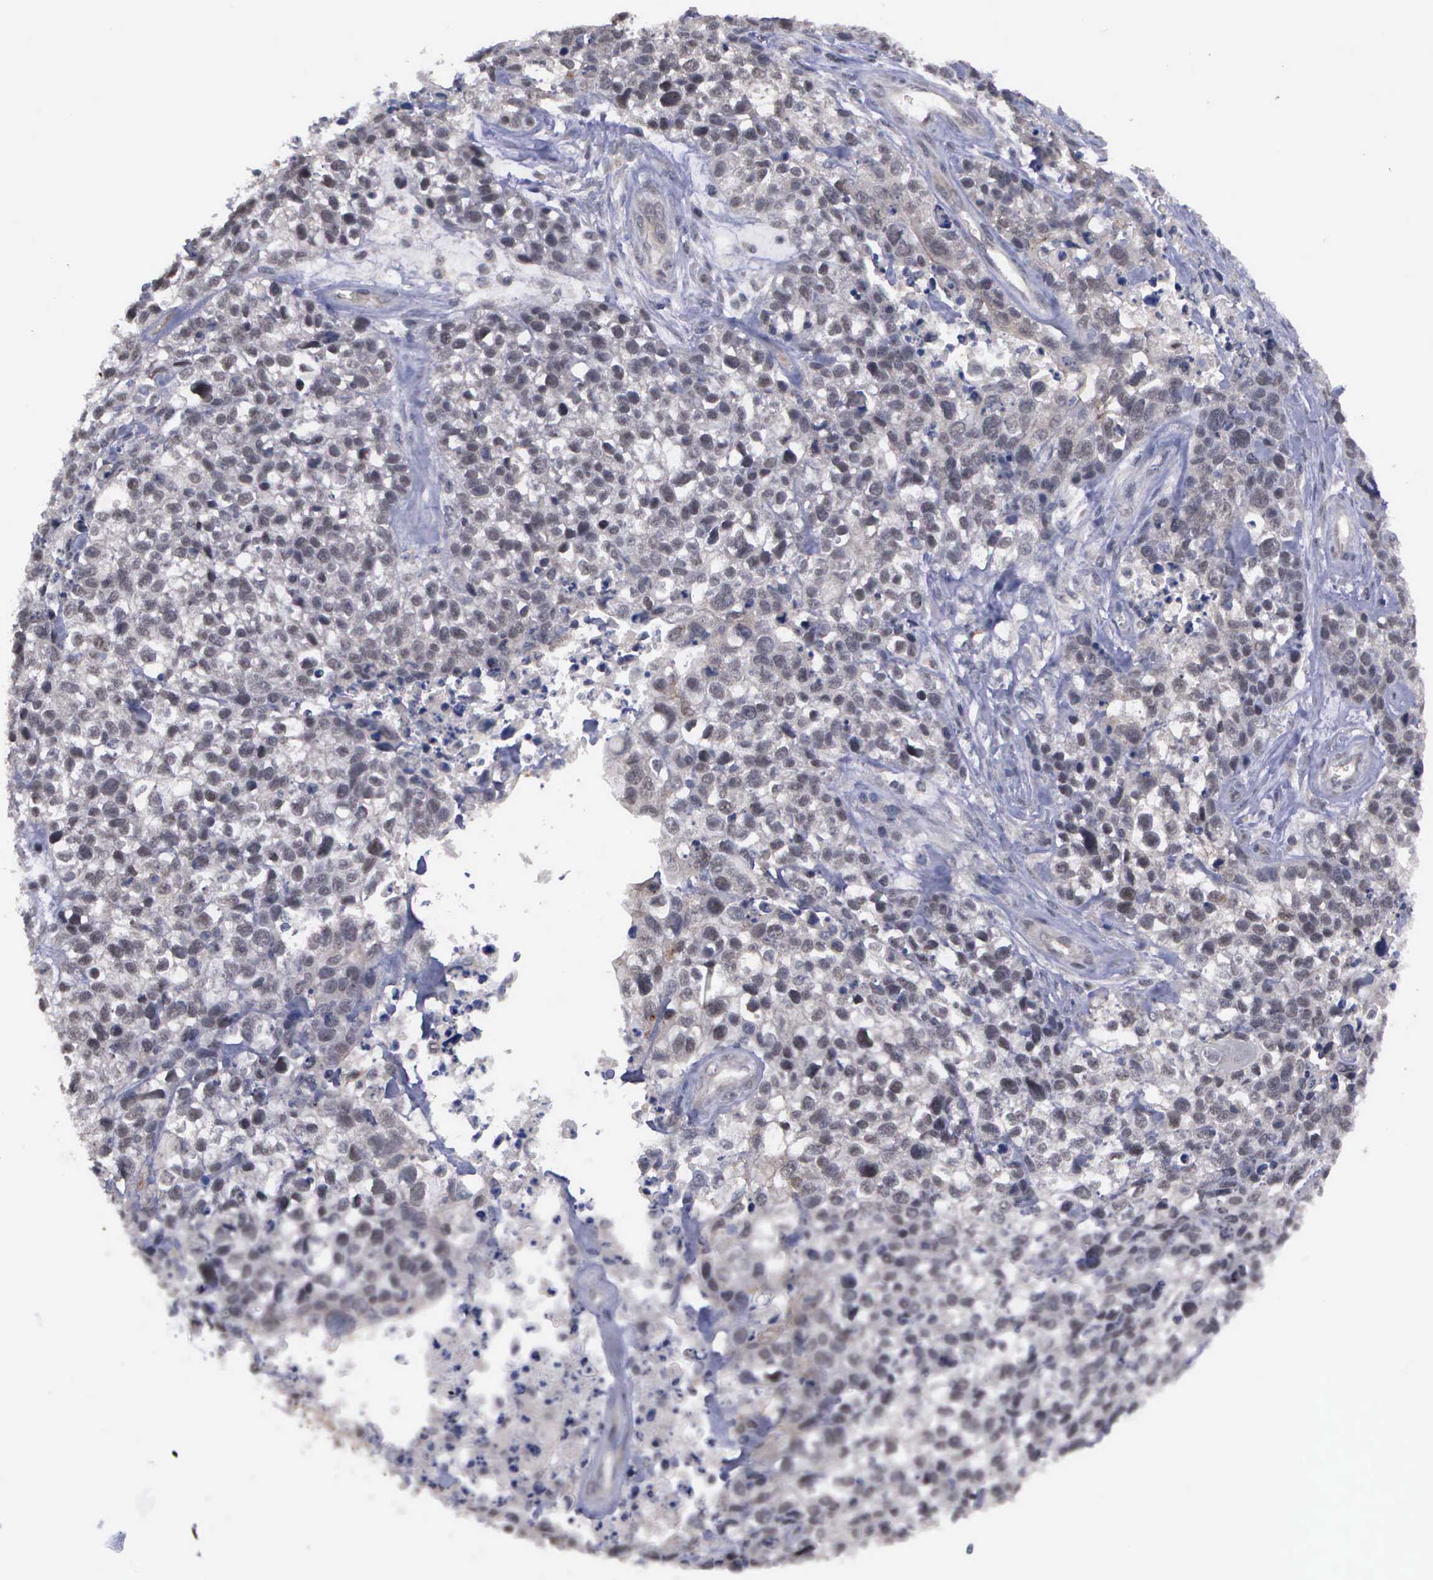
{"staining": {"intensity": "weak", "quantity": ">75%", "location": "nuclear"}, "tissue": "lung cancer", "cell_type": "Tumor cells", "image_type": "cancer", "snomed": [{"axis": "morphology", "description": "Squamous cell carcinoma, NOS"}, {"axis": "topography", "description": "Lymph node"}, {"axis": "topography", "description": "Lung"}], "caption": "Weak nuclear staining for a protein is seen in about >75% of tumor cells of lung cancer (squamous cell carcinoma) using IHC.", "gene": "MAP3K9", "patient": {"sex": "male", "age": 74}}